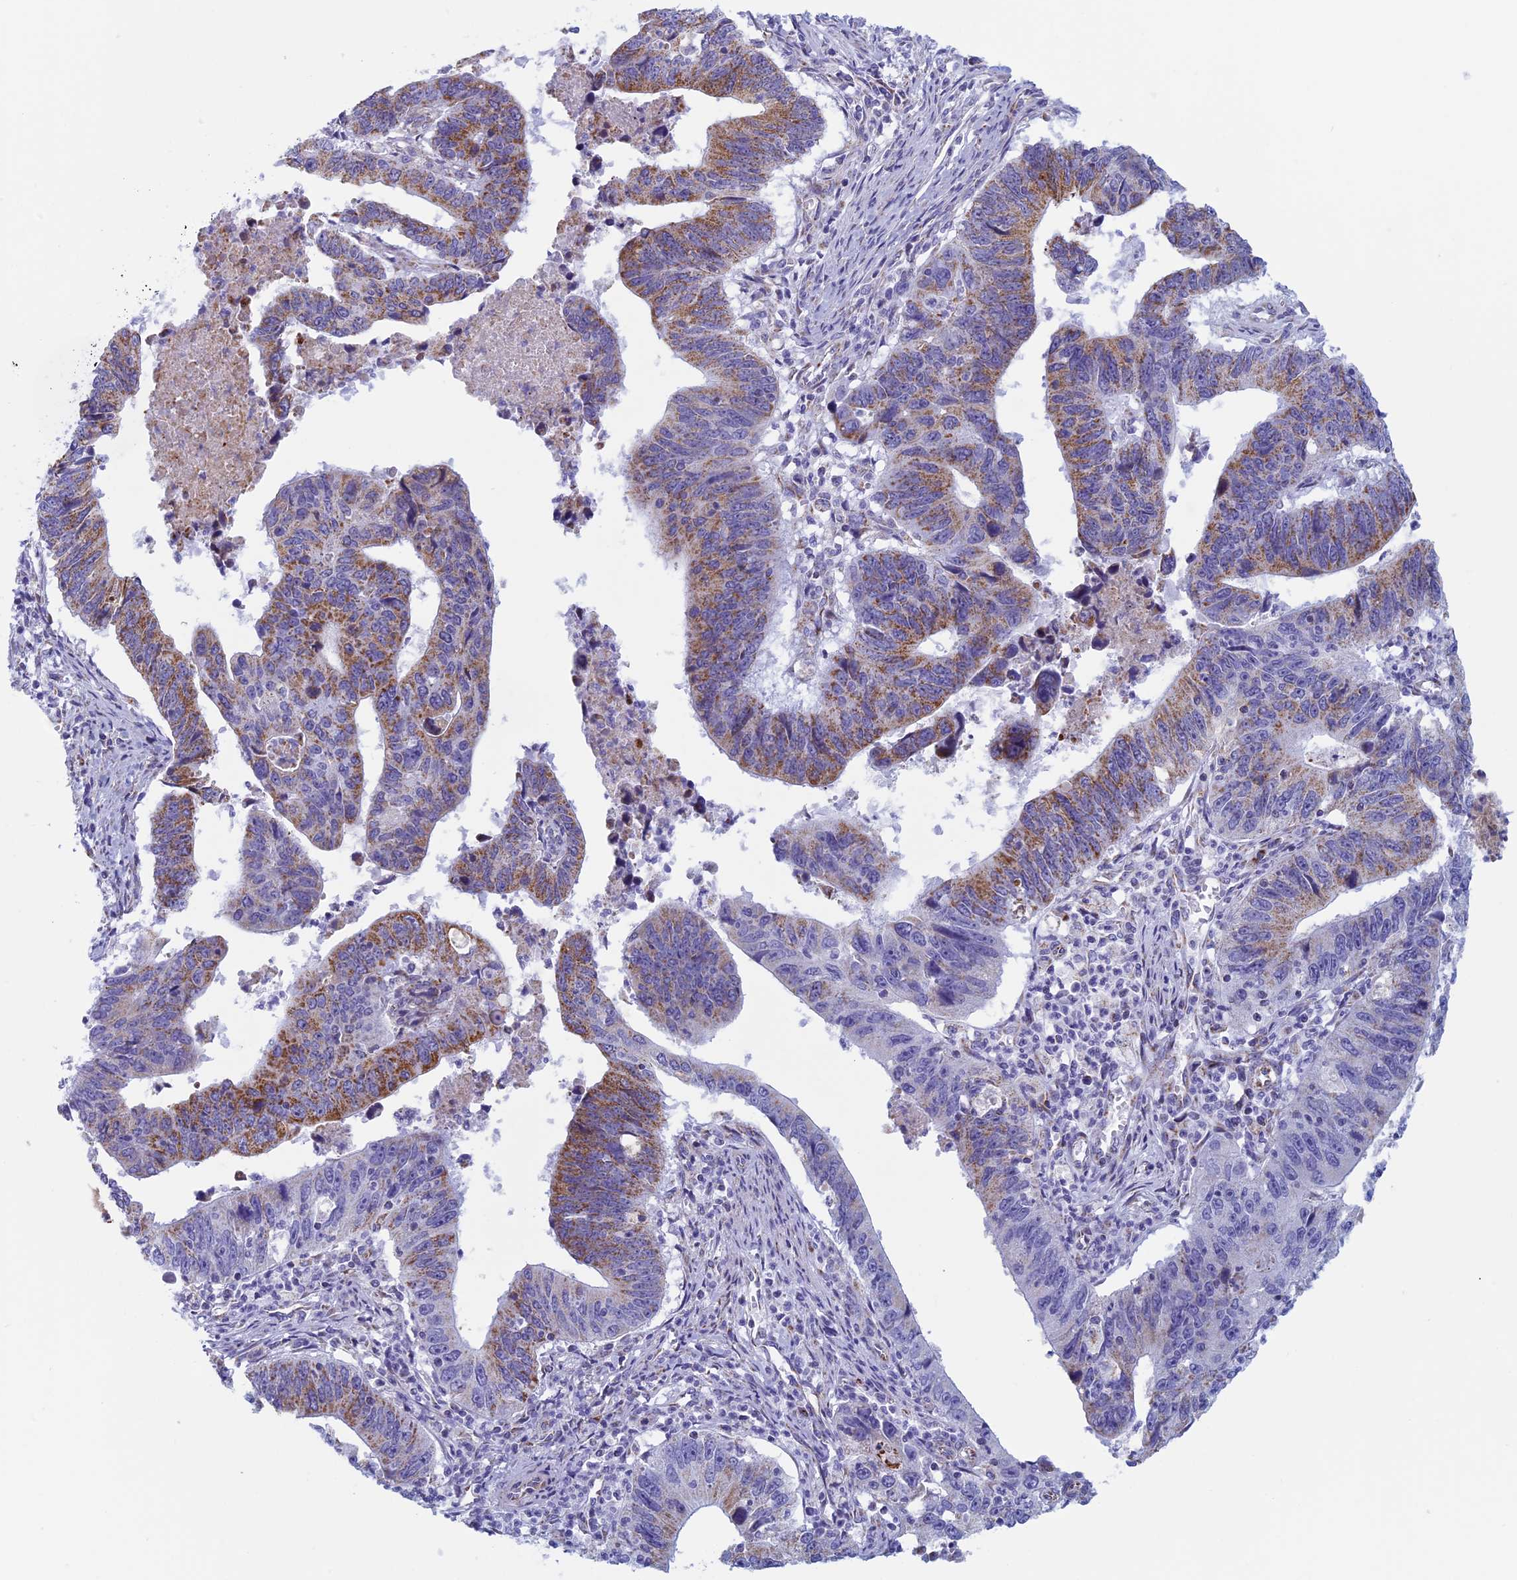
{"staining": {"intensity": "moderate", "quantity": "25%-75%", "location": "cytoplasmic/membranous"}, "tissue": "stomach cancer", "cell_type": "Tumor cells", "image_type": "cancer", "snomed": [{"axis": "morphology", "description": "Adenocarcinoma, NOS"}, {"axis": "topography", "description": "Stomach"}], "caption": "High-magnification brightfield microscopy of adenocarcinoma (stomach) stained with DAB (brown) and counterstained with hematoxylin (blue). tumor cells exhibit moderate cytoplasmic/membranous positivity is appreciated in approximately25%-75% of cells.", "gene": "NDUFB9", "patient": {"sex": "male", "age": 59}}